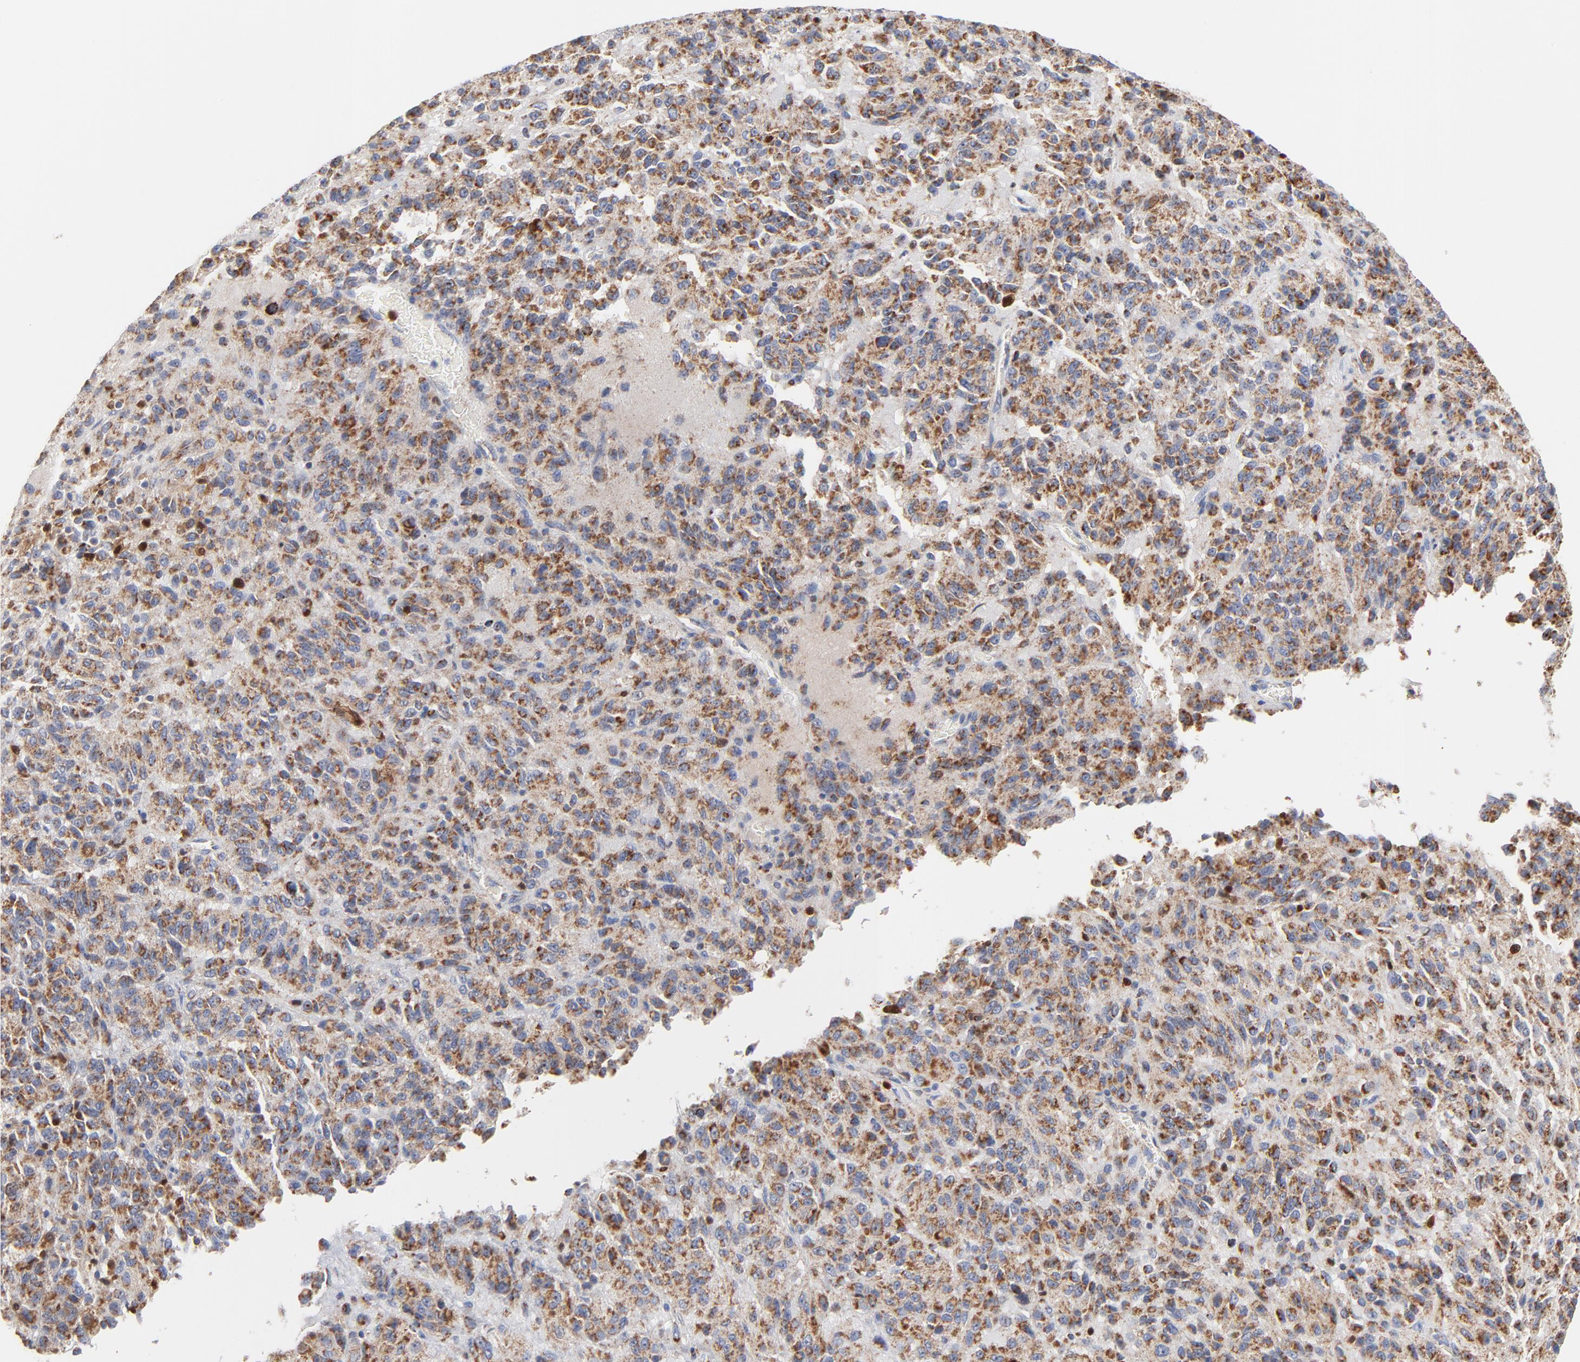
{"staining": {"intensity": "moderate", "quantity": ">75%", "location": "cytoplasmic/membranous"}, "tissue": "melanoma", "cell_type": "Tumor cells", "image_type": "cancer", "snomed": [{"axis": "morphology", "description": "Malignant melanoma, Metastatic site"}, {"axis": "topography", "description": "Lung"}], "caption": "Malignant melanoma (metastatic site) stained with a brown dye reveals moderate cytoplasmic/membranous positive positivity in about >75% of tumor cells.", "gene": "DIABLO", "patient": {"sex": "male", "age": 64}}